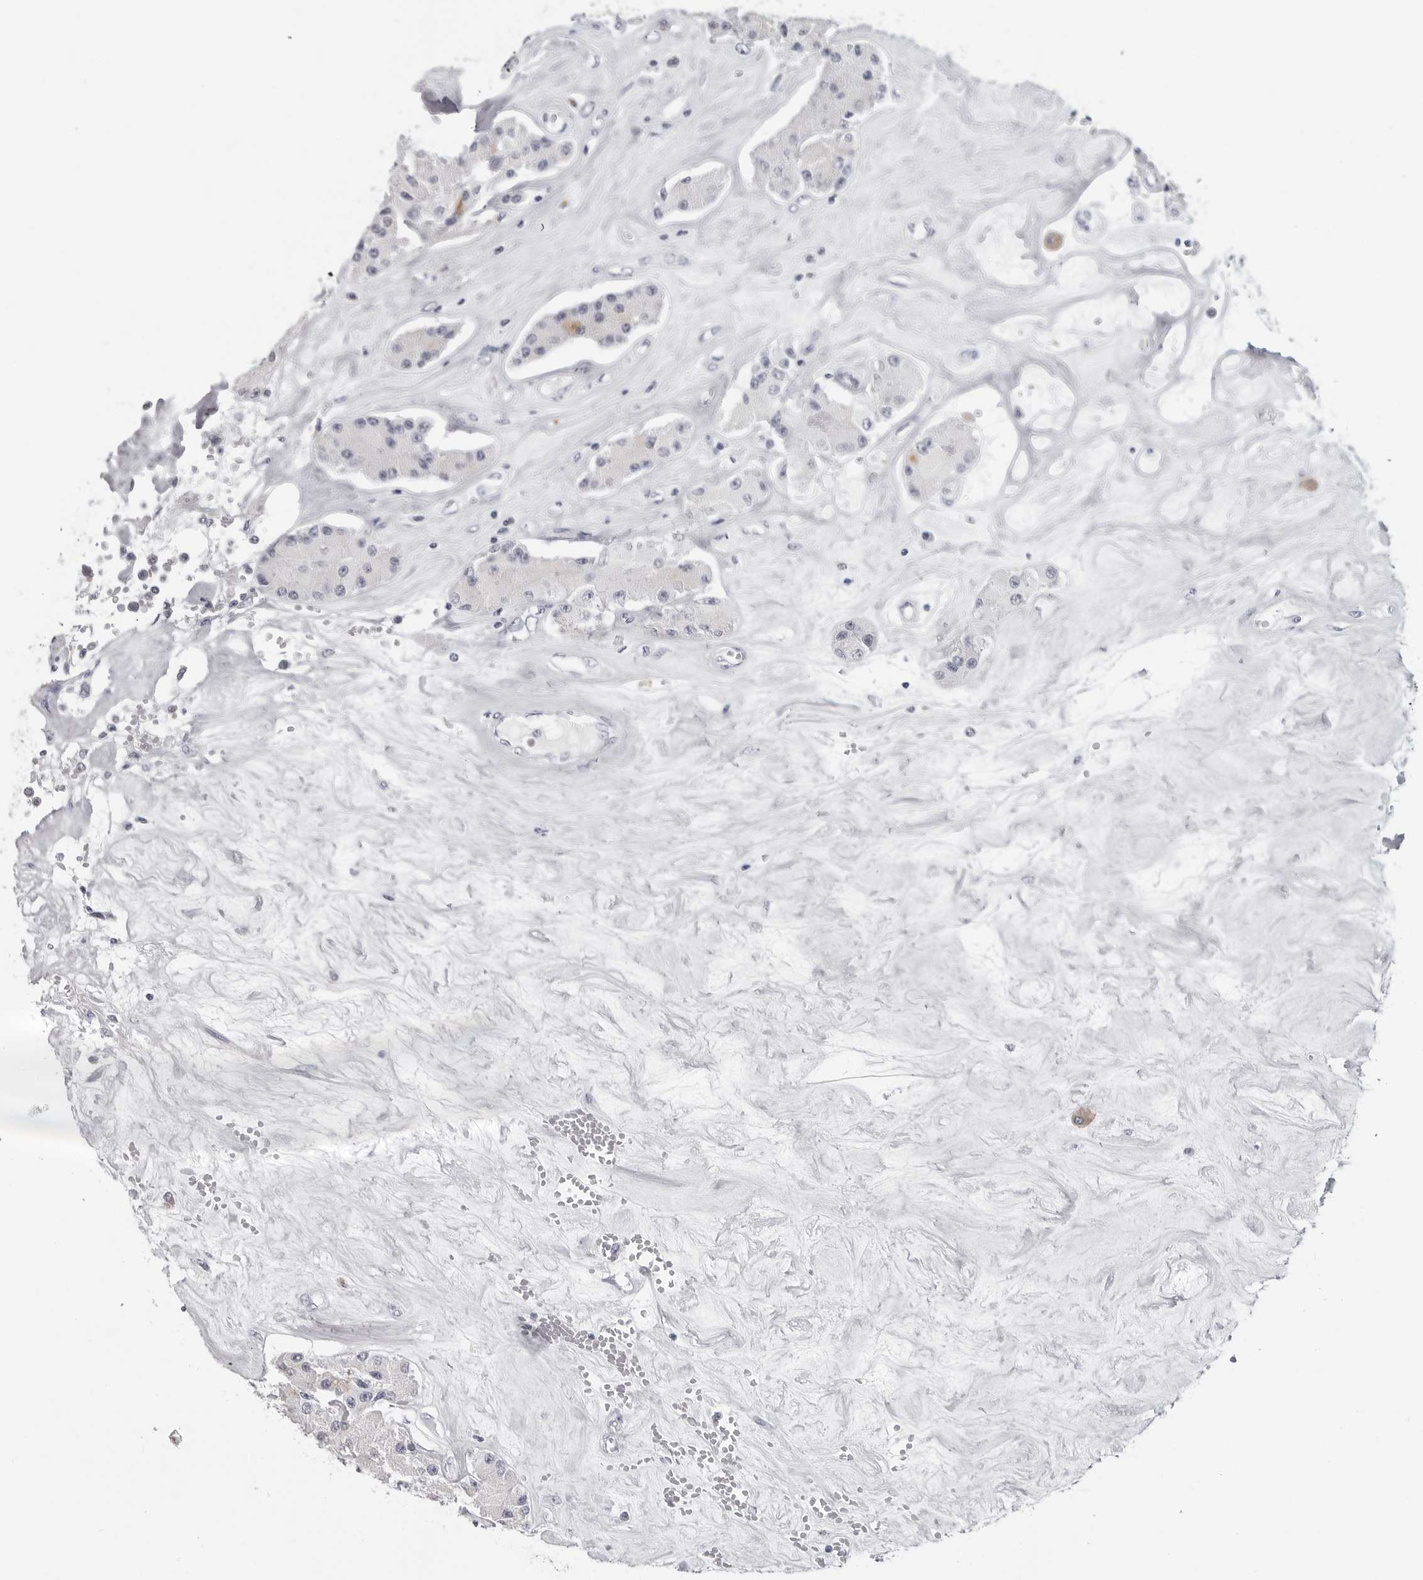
{"staining": {"intensity": "negative", "quantity": "none", "location": "none"}, "tissue": "carcinoid", "cell_type": "Tumor cells", "image_type": "cancer", "snomed": [{"axis": "morphology", "description": "Carcinoid, malignant, NOS"}, {"axis": "topography", "description": "Pancreas"}], "caption": "There is no significant positivity in tumor cells of carcinoid.", "gene": "PGA3", "patient": {"sex": "male", "age": 41}}